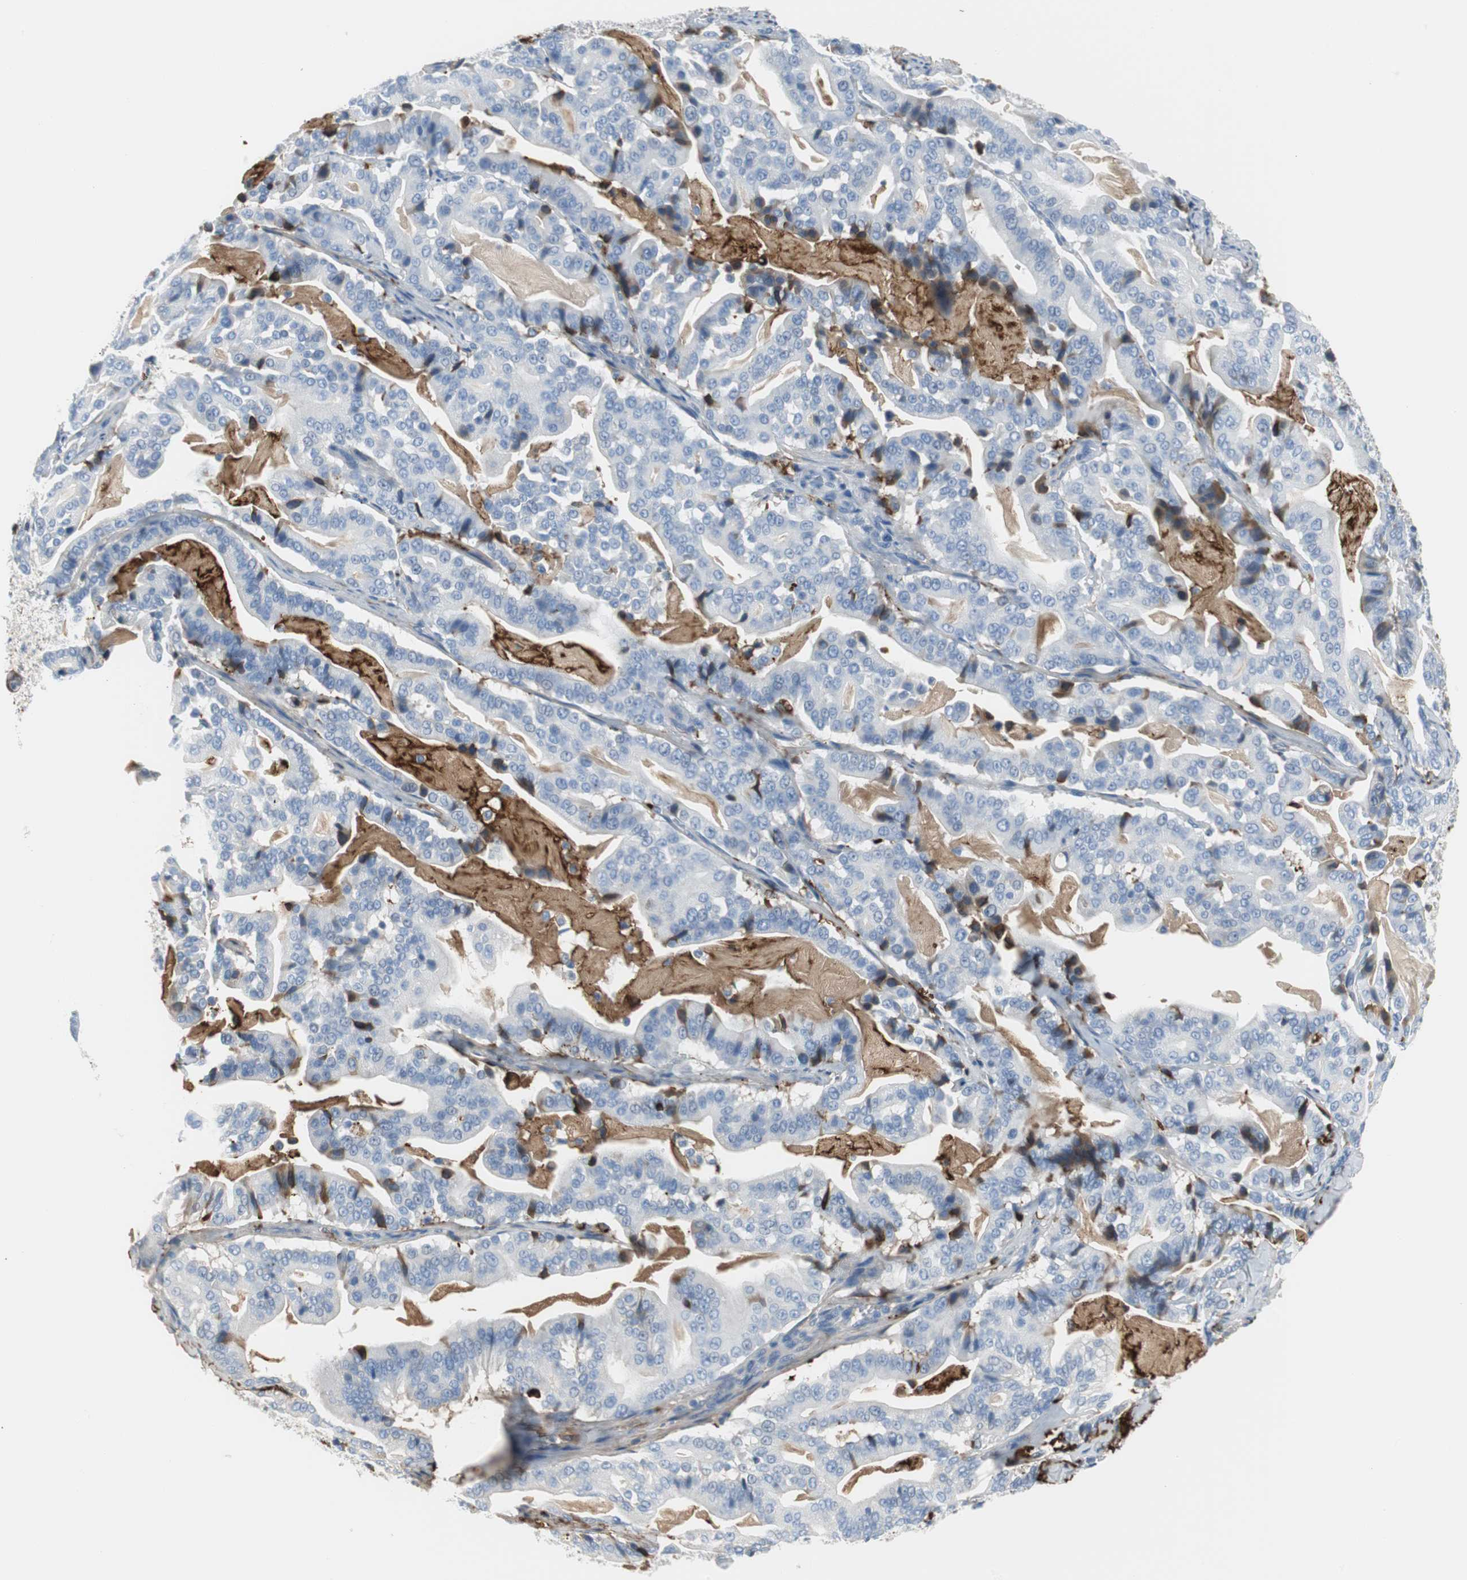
{"staining": {"intensity": "moderate", "quantity": "<25%", "location": "cytoplasmic/membranous"}, "tissue": "pancreatic cancer", "cell_type": "Tumor cells", "image_type": "cancer", "snomed": [{"axis": "morphology", "description": "Adenocarcinoma, NOS"}, {"axis": "topography", "description": "Pancreas"}], "caption": "Brown immunohistochemical staining in human pancreatic cancer demonstrates moderate cytoplasmic/membranous staining in about <25% of tumor cells.", "gene": "APCS", "patient": {"sex": "male", "age": 63}}